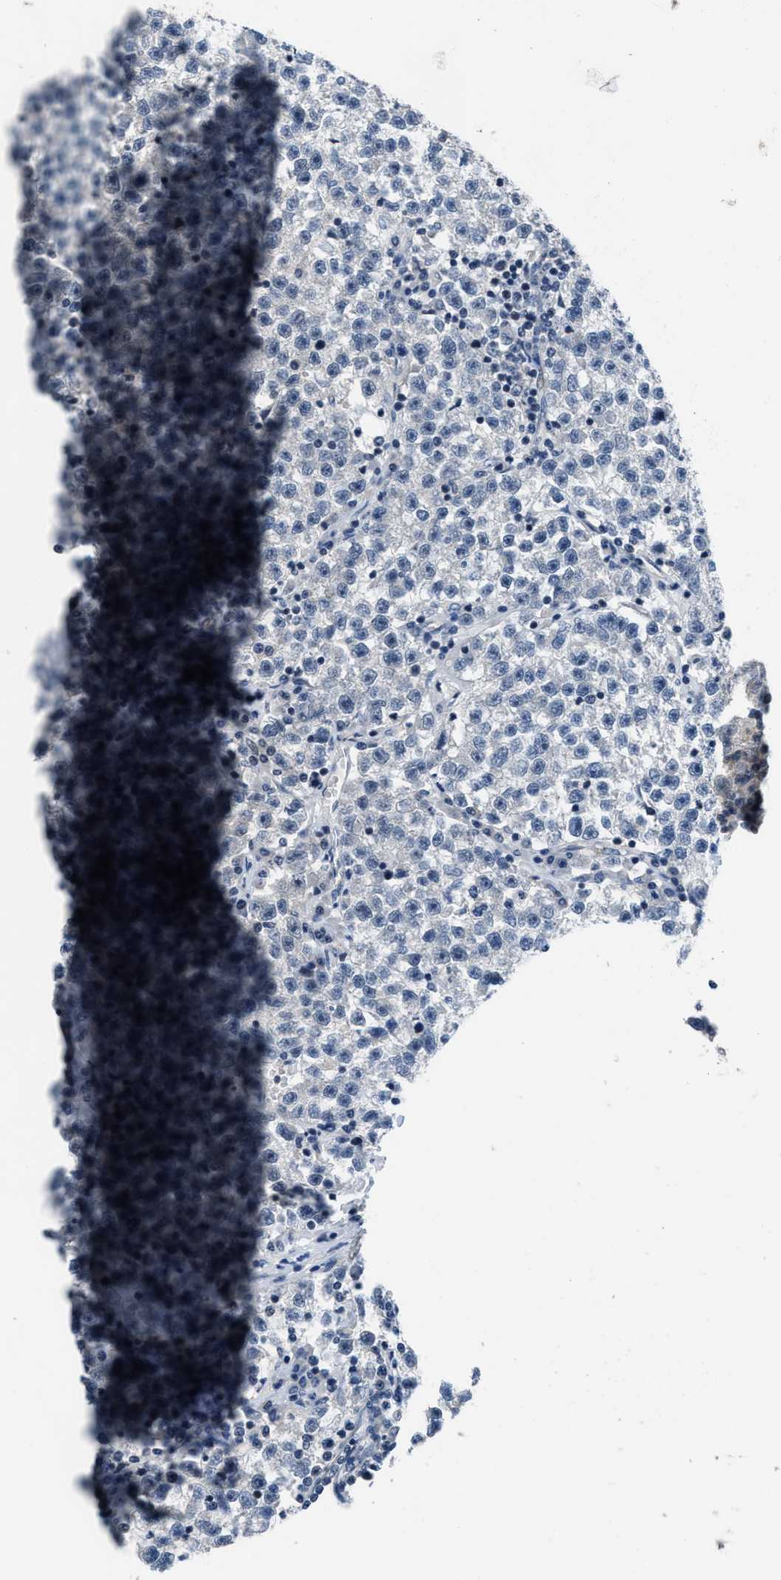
{"staining": {"intensity": "negative", "quantity": "none", "location": "none"}, "tissue": "testis cancer", "cell_type": "Tumor cells", "image_type": "cancer", "snomed": [{"axis": "morphology", "description": "Seminoma, NOS"}, {"axis": "topography", "description": "Testis"}], "caption": "IHC photomicrograph of testis cancer (seminoma) stained for a protein (brown), which exhibits no expression in tumor cells.", "gene": "SETD5", "patient": {"sex": "male", "age": 22}}